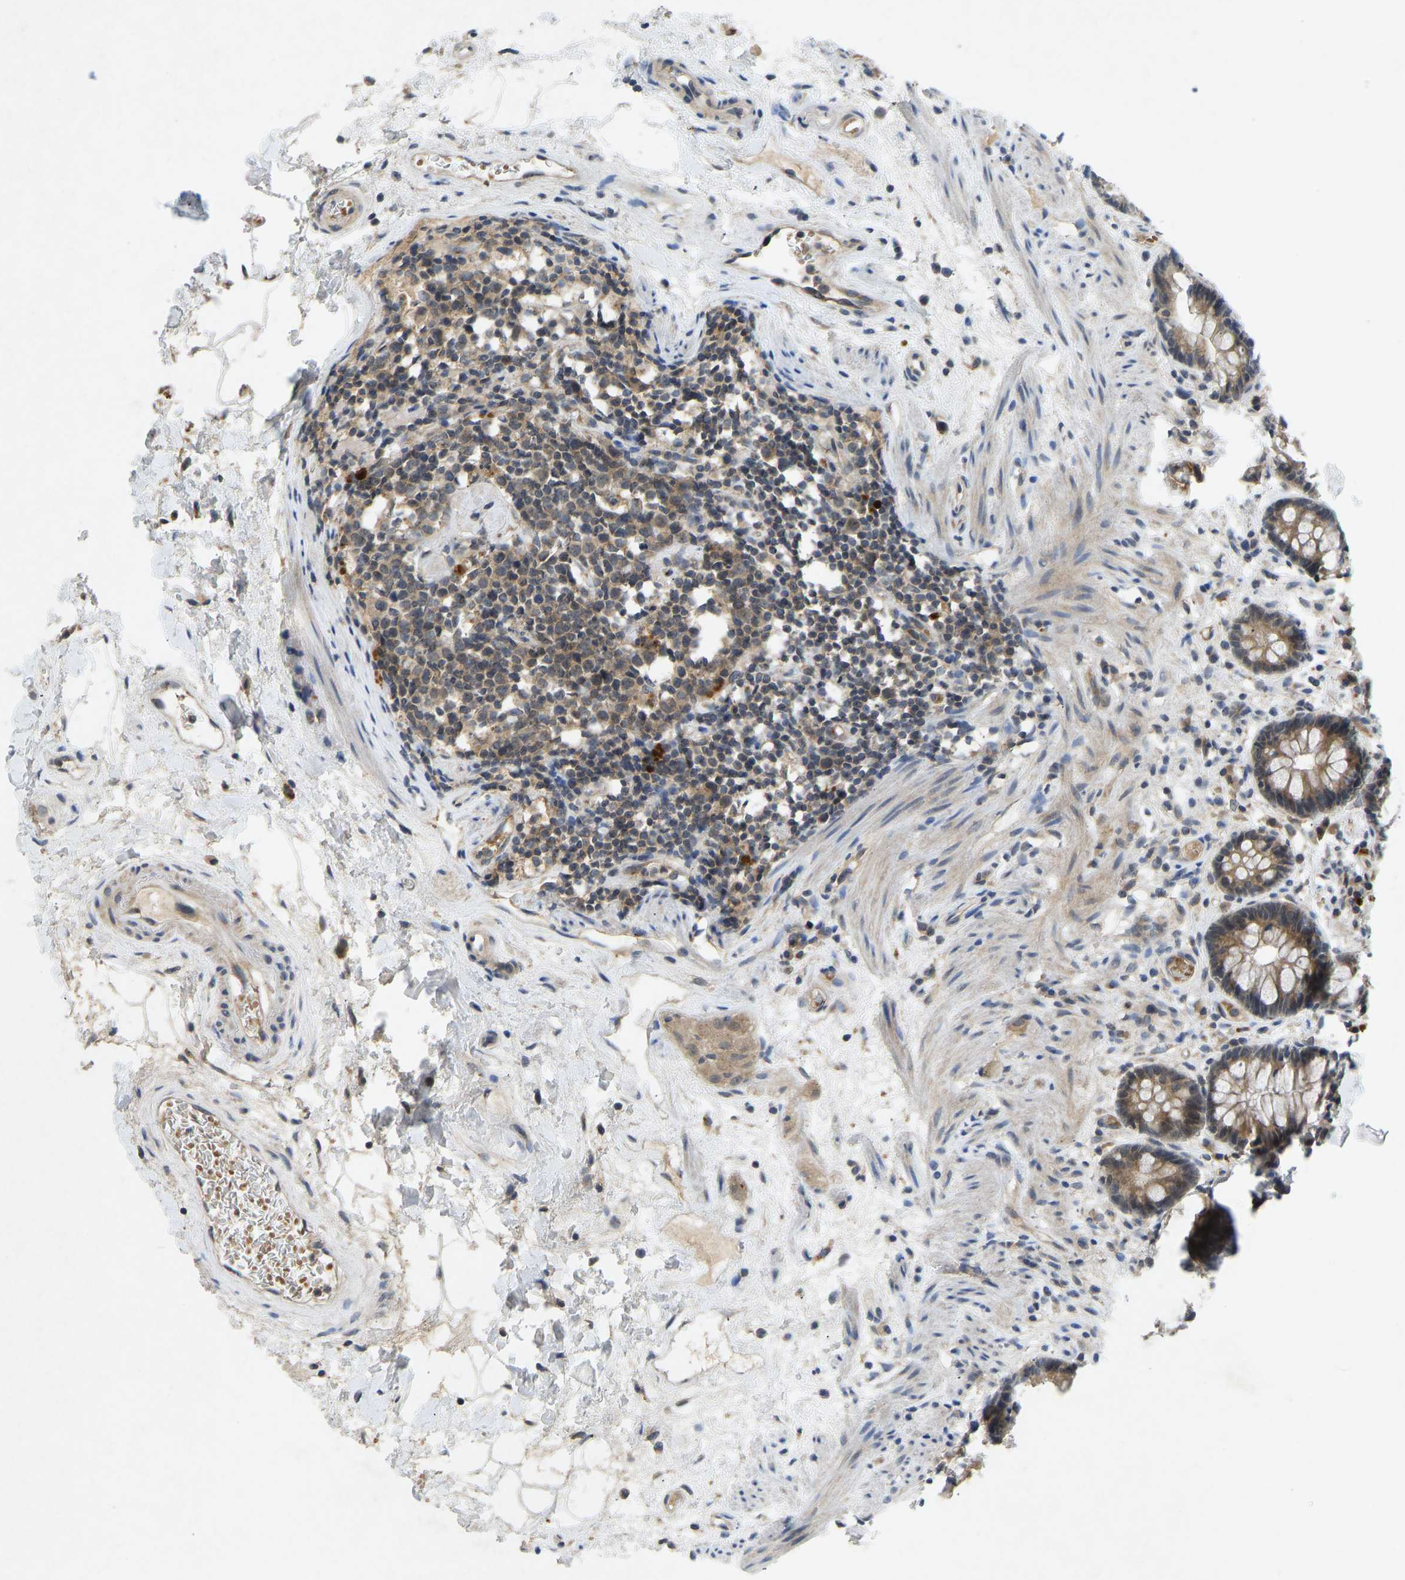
{"staining": {"intensity": "moderate", "quantity": ">75%", "location": "cytoplasmic/membranous"}, "tissue": "rectum", "cell_type": "Glandular cells", "image_type": "normal", "snomed": [{"axis": "morphology", "description": "Normal tissue, NOS"}, {"axis": "topography", "description": "Rectum"}], "caption": "Rectum stained with immunohistochemistry displays moderate cytoplasmic/membranous staining in approximately >75% of glandular cells. The staining was performed using DAB (3,3'-diaminobenzidine), with brown indicating positive protein expression. Nuclei are stained blue with hematoxylin.", "gene": "PDE7A", "patient": {"sex": "male", "age": 64}}